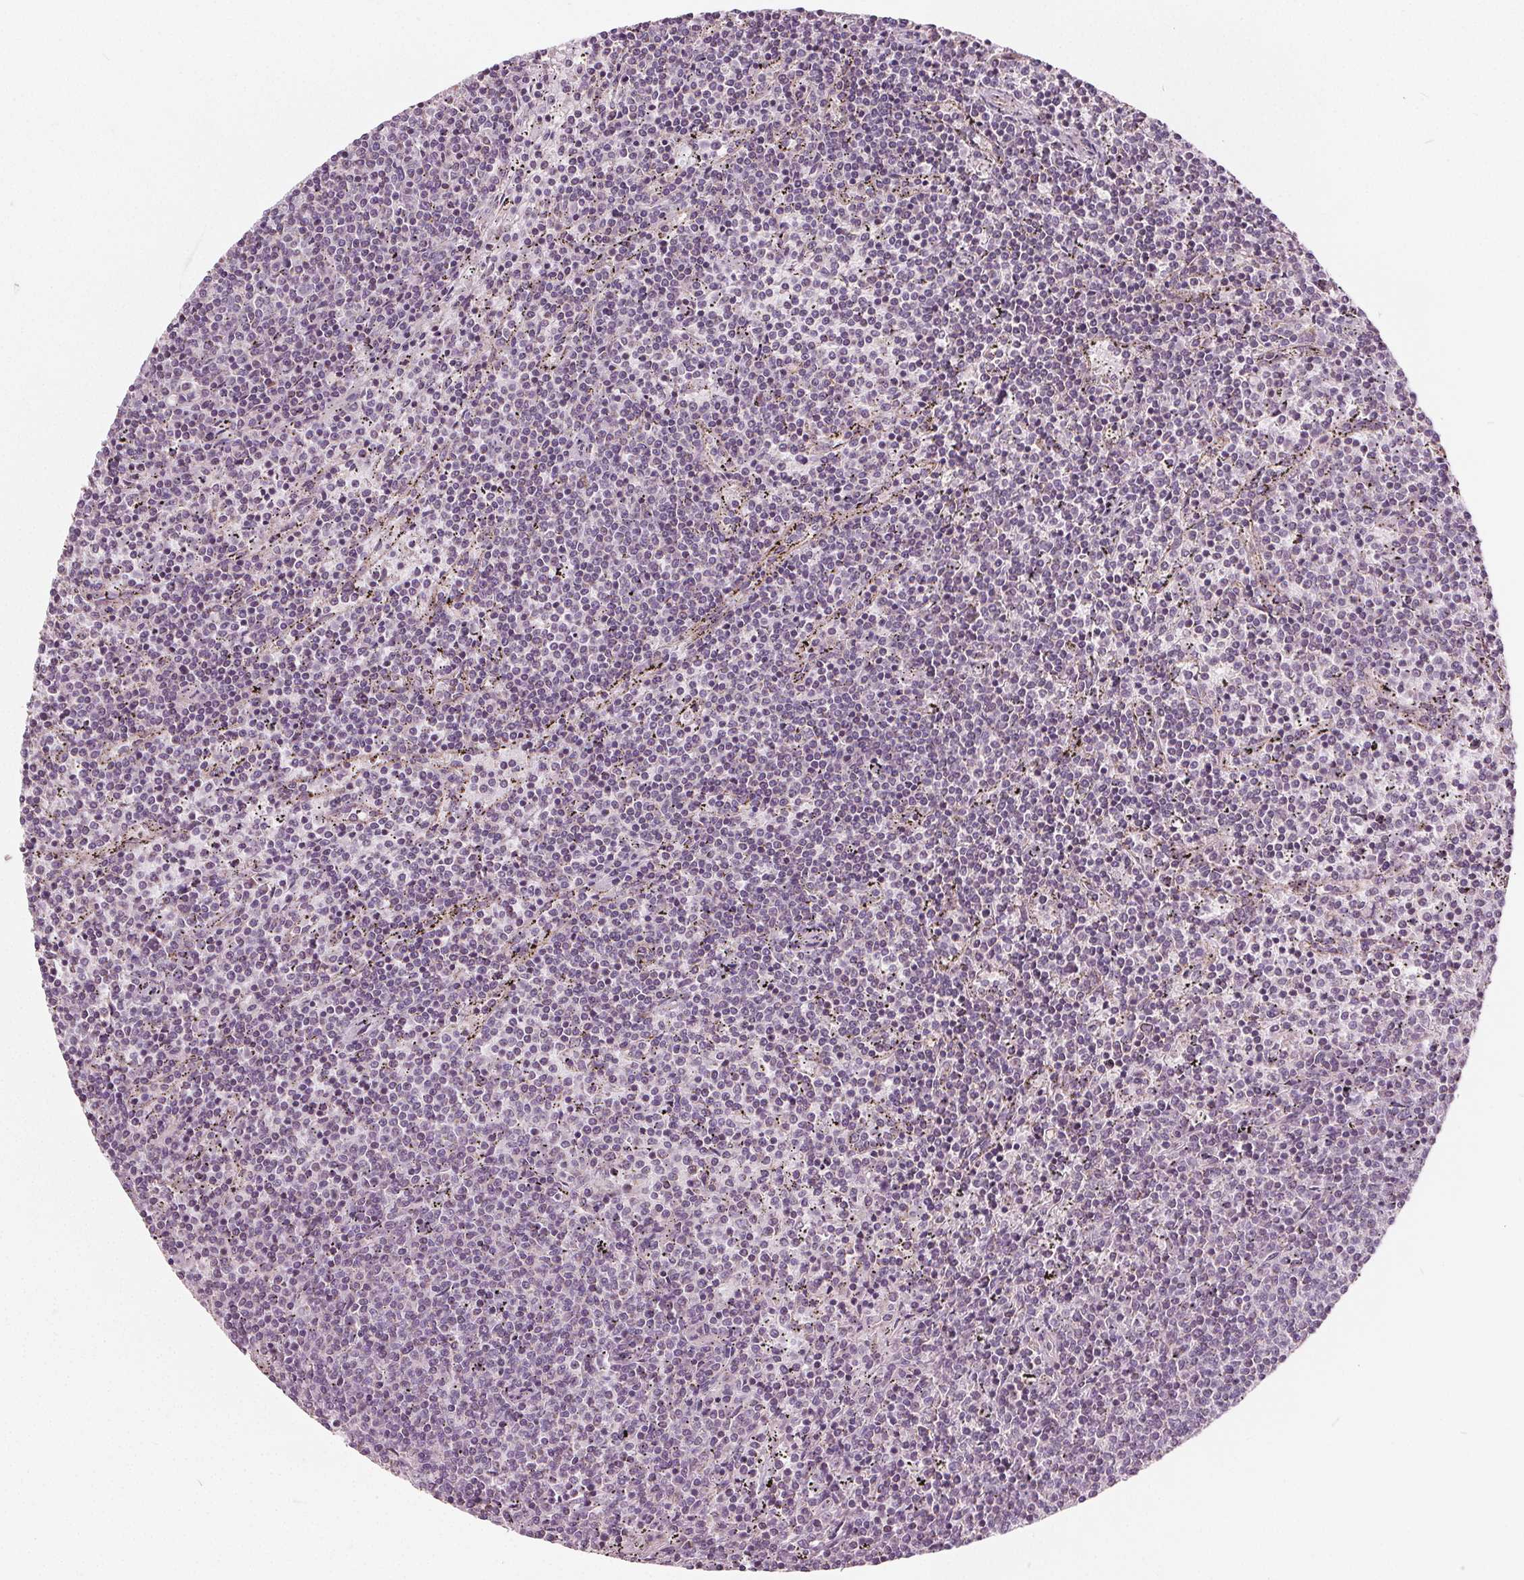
{"staining": {"intensity": "negative", "quantity": "none", "location": "none"}, "tissue": "lymphoma", "cell_type": "Tumor cells", "image_type": "cancer", "snomed": [{"axis": "morphology", "description": "Malignant lymphoma, non-Hodgkin's type, Low grade"}, {"axis": "topography", "description": "Spleen"}], "caption": "Immunohistochemistry (IHC) image of human malignant lymphoma, non-Hodgkin's type (low-grade) stained for a protein (brown), which exhibits no expression in tumor cells.", "gene": "ECI2", "patient": {"sex": "female", "age": 50}}